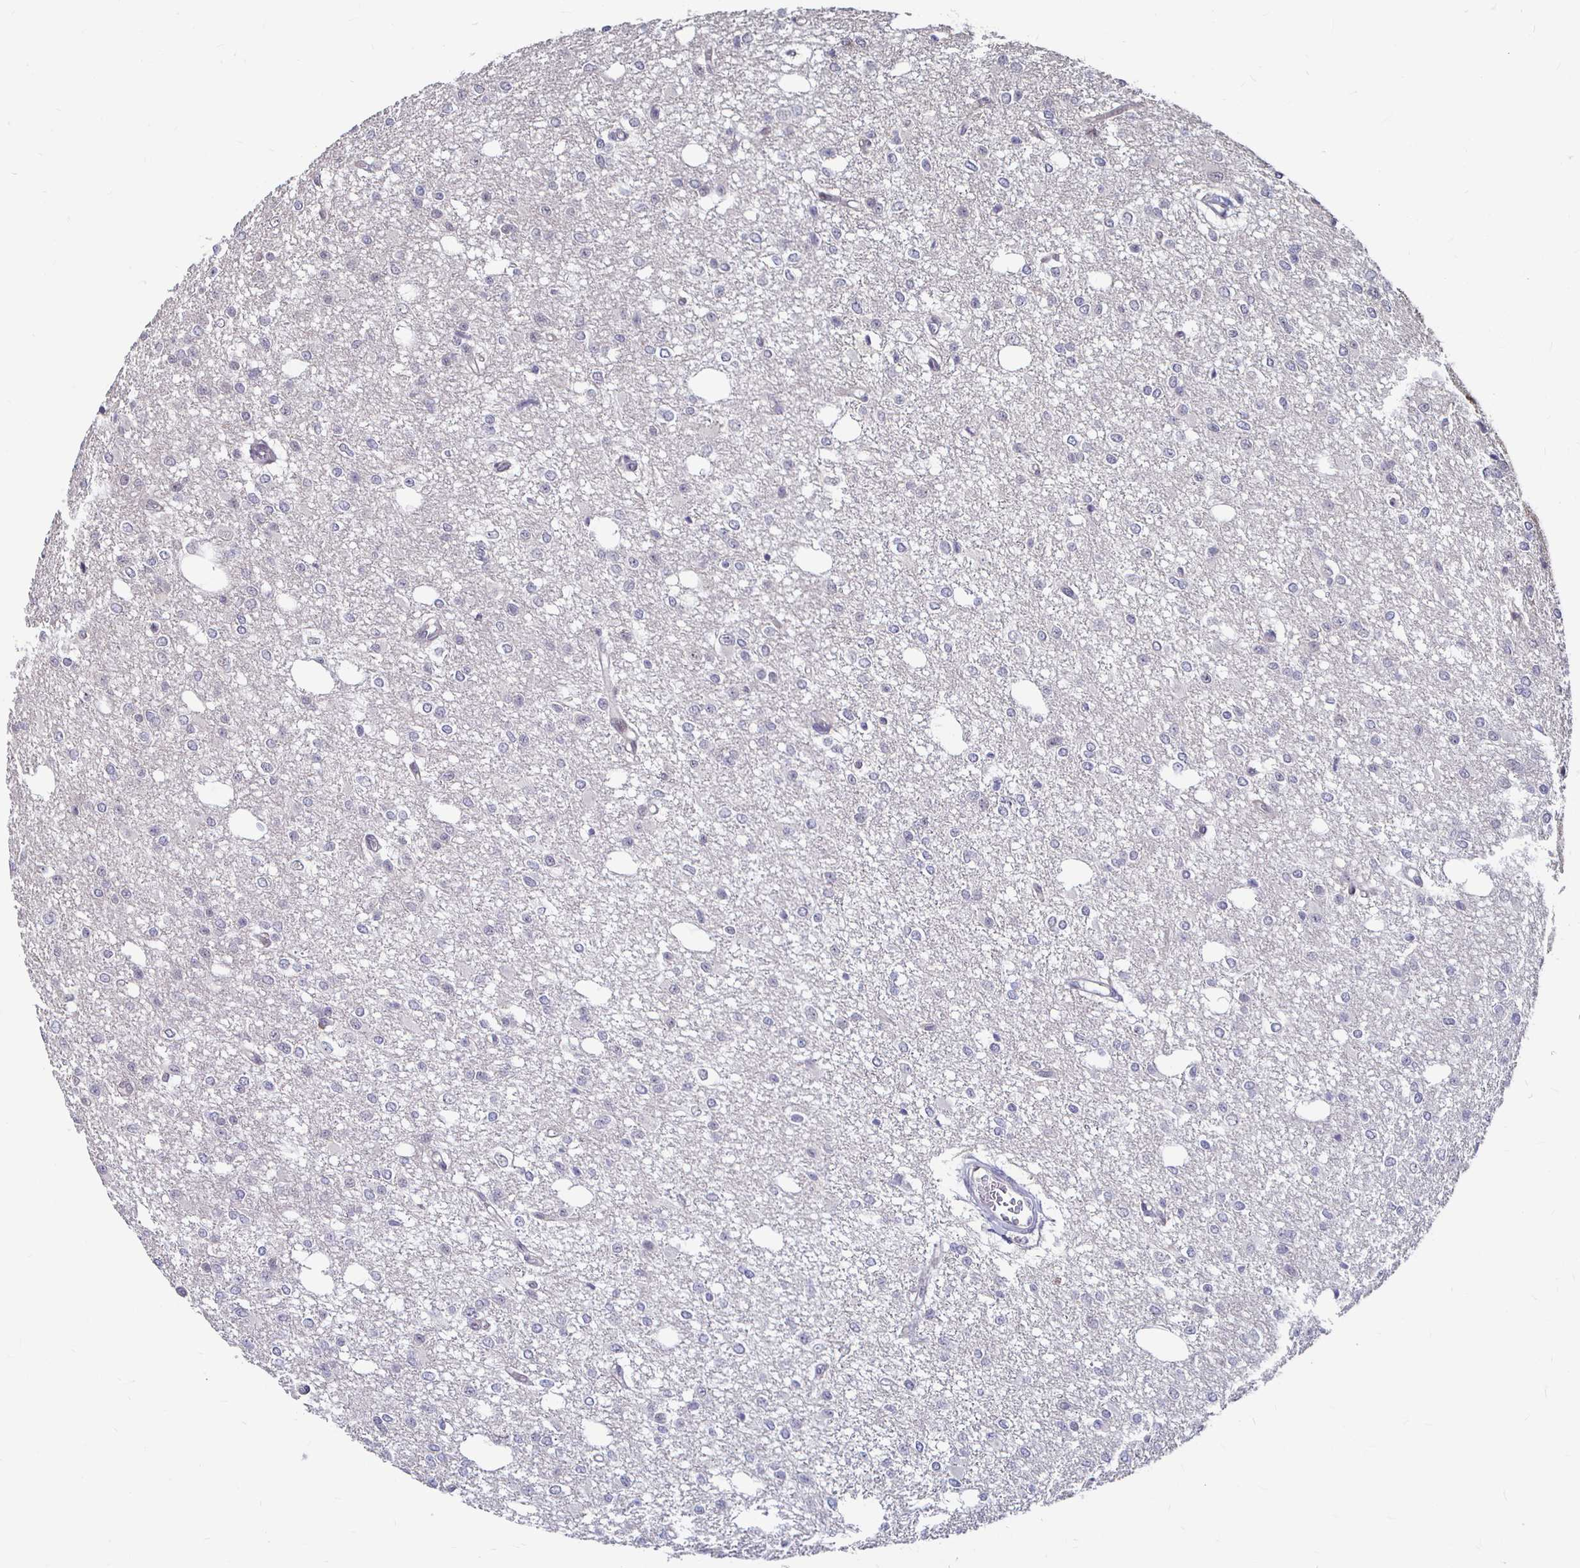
{"staining": {"intensity": "negative", "quantity": "none", "location": "none"}, "tissue": "glioma", "cell_type": "Tumor cells", "image_type": "cancer", "snomed": [{"axis": "morphology", "description": "Glioma, malignant, Low grade"}, {"axis": "topography", "description": "Brain"}], "caption": "Tumor cells are negative for brown protein staining in glioma.", "gene": "CAPN11", "patient": {"sex": "male", "age": 26}}